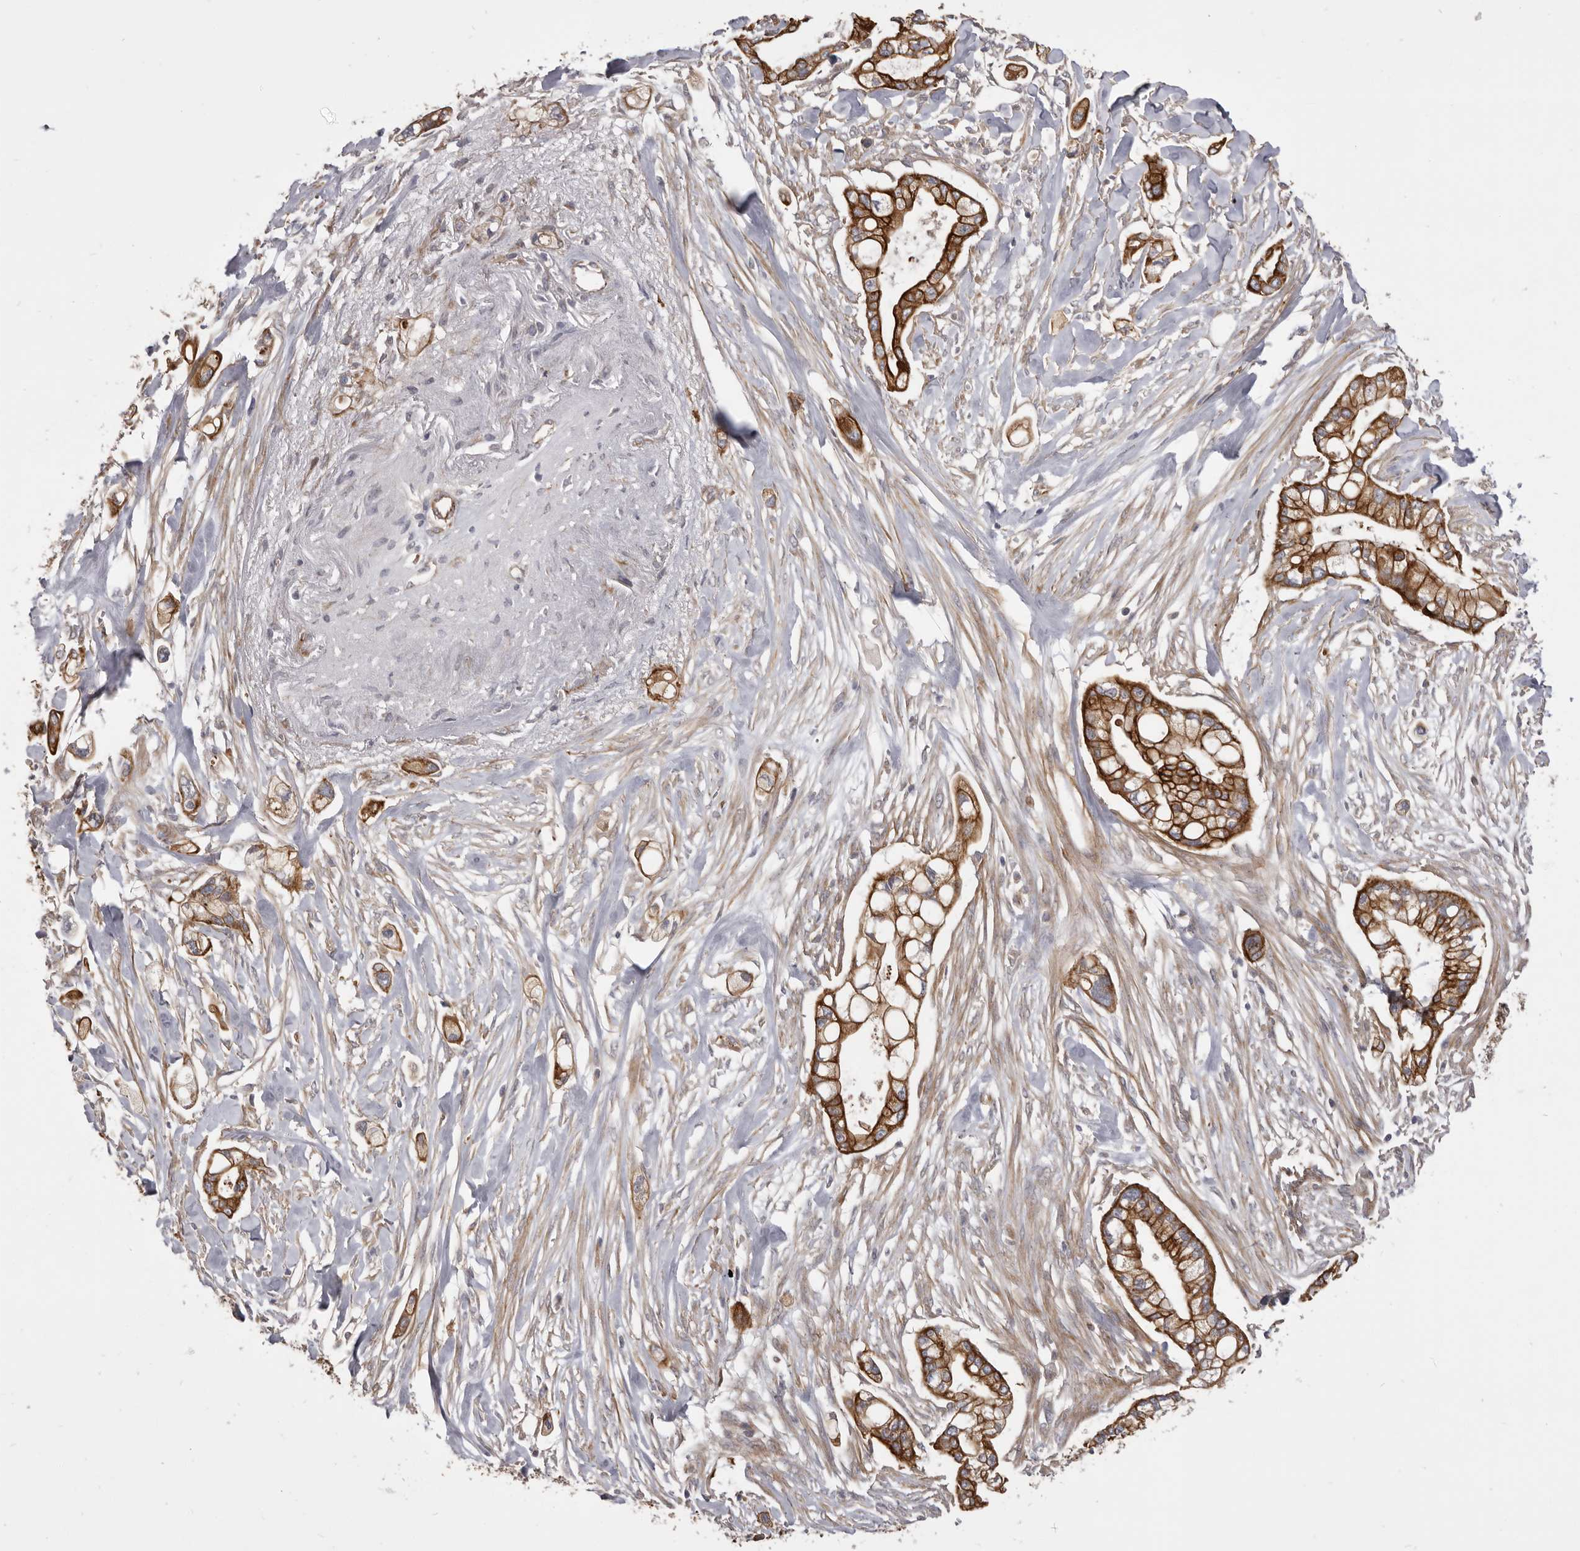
{"staining": {"intensity": "strong", "quantity": ">75%", "location": "cytoplasmic/membranous"}, "tissue": "pancreatic cancer", "cell_type": "Tumor cells", "image_type": "cancer", "snomed": [{"axis": "morphology", "description": "Adenocarcinoma, NOS"}, {"axis": "topography", "description": "Pancreas"}], "caption": "A micrograph showing strong cytoplasmic/membranous positivity in approximately >75% of tumor cells in pancreatic cancer (adenocarcinoma), as visualized by brown immunohistochemical staining.", "gene": "VPS45", "patient": {"sex": "male", "age": 68}}